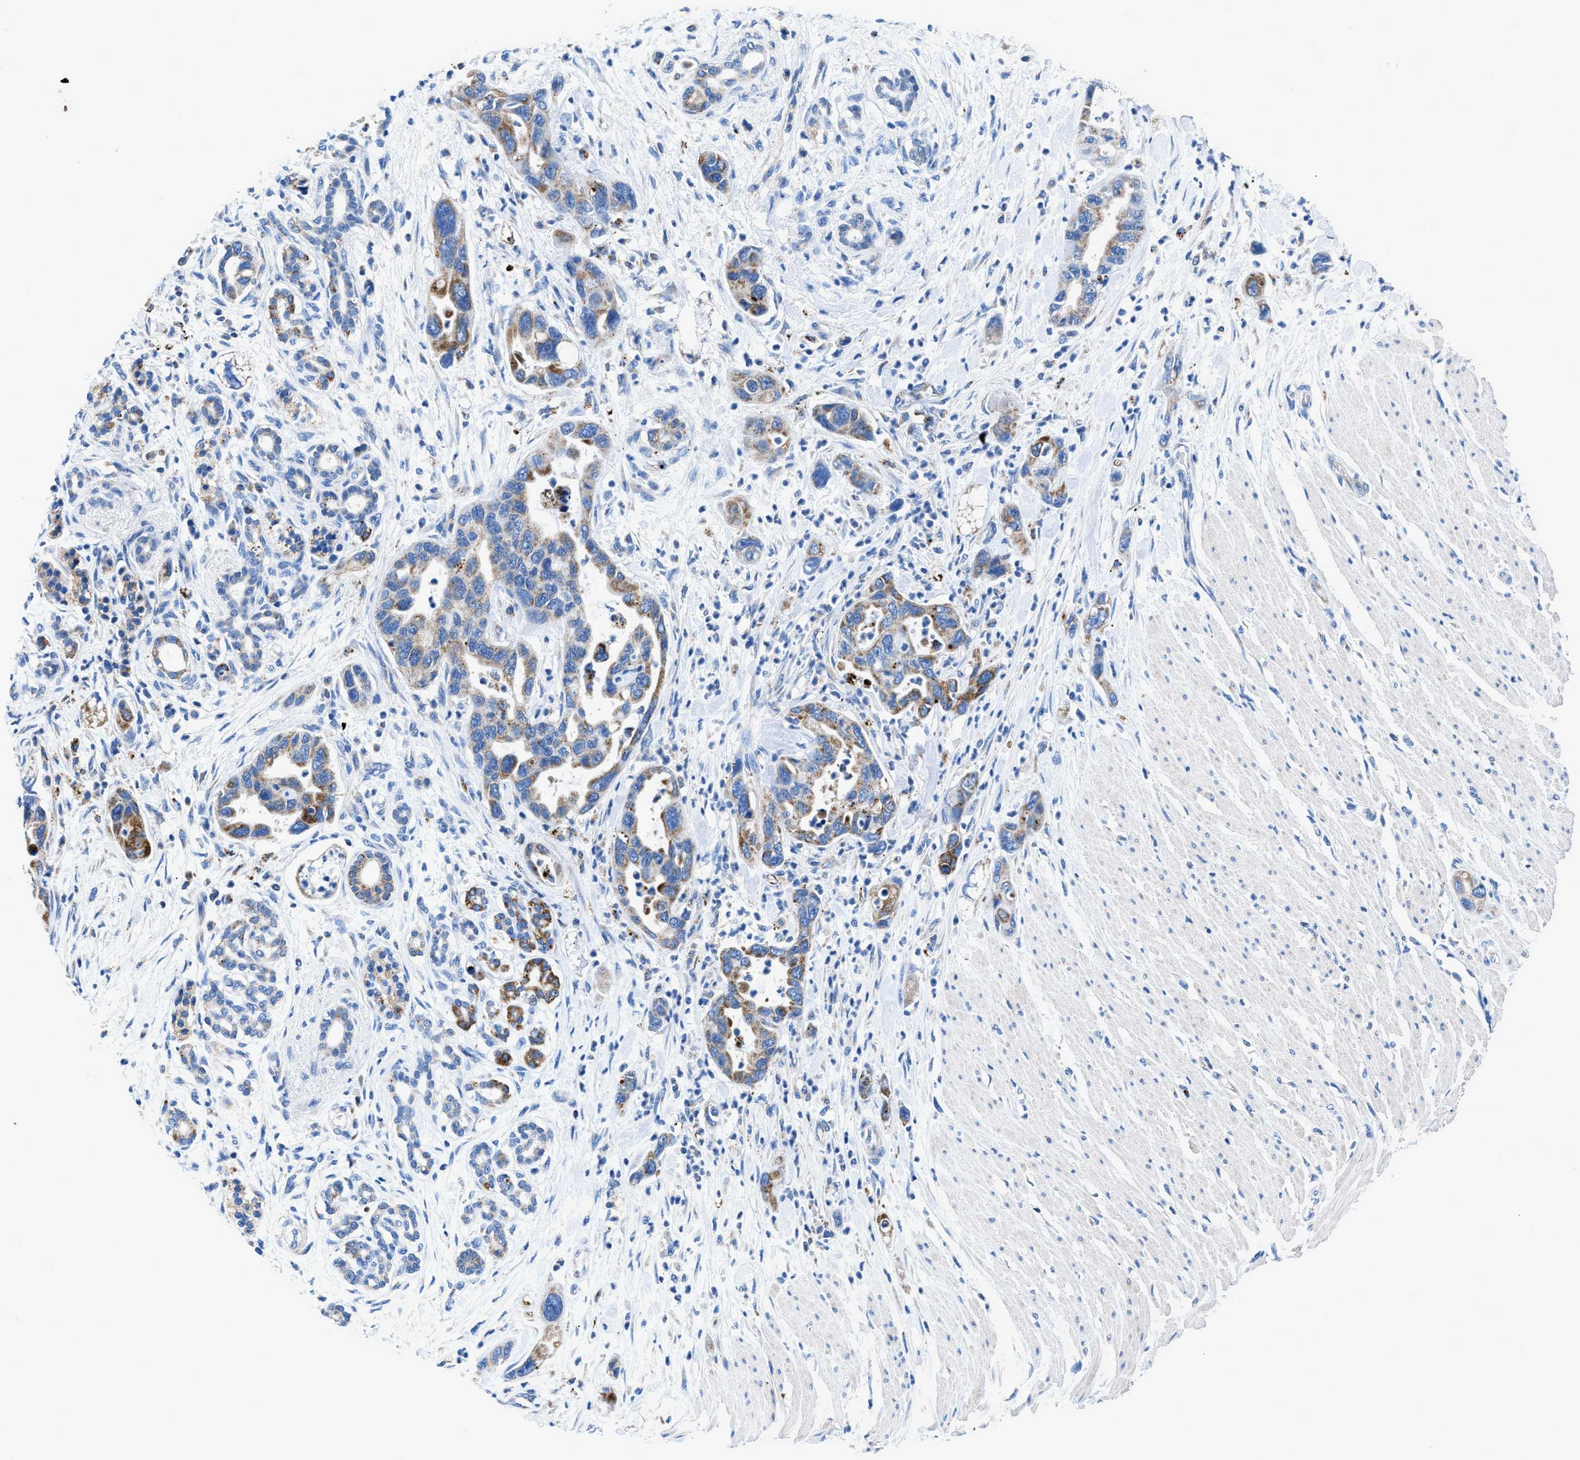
{"staining": {"intensity": "moderate", "quantity": ">75%", "location": "cytoplasmic/membranous"}, "tissue": "pancreatic cancer", "cell_type": "Tumor cells", "image_type": "cancer", "snomed": [{"axis": "morphology", "description": "Normal tissue, NOS"}, {"axis": "morphology", "description": "Adenocarcinoma, NOS"}, {"axis": "topography", "description": "Pancreas"}], "caption": "This is an image of immunohistochemistry (IHC) staining of pancreatic cancer, which shows moderate staining in the cytoplasmic/membranous of tumor cells.", "gene": "ZDHHC3", "patient": {"sex": "female", "age": 71}}